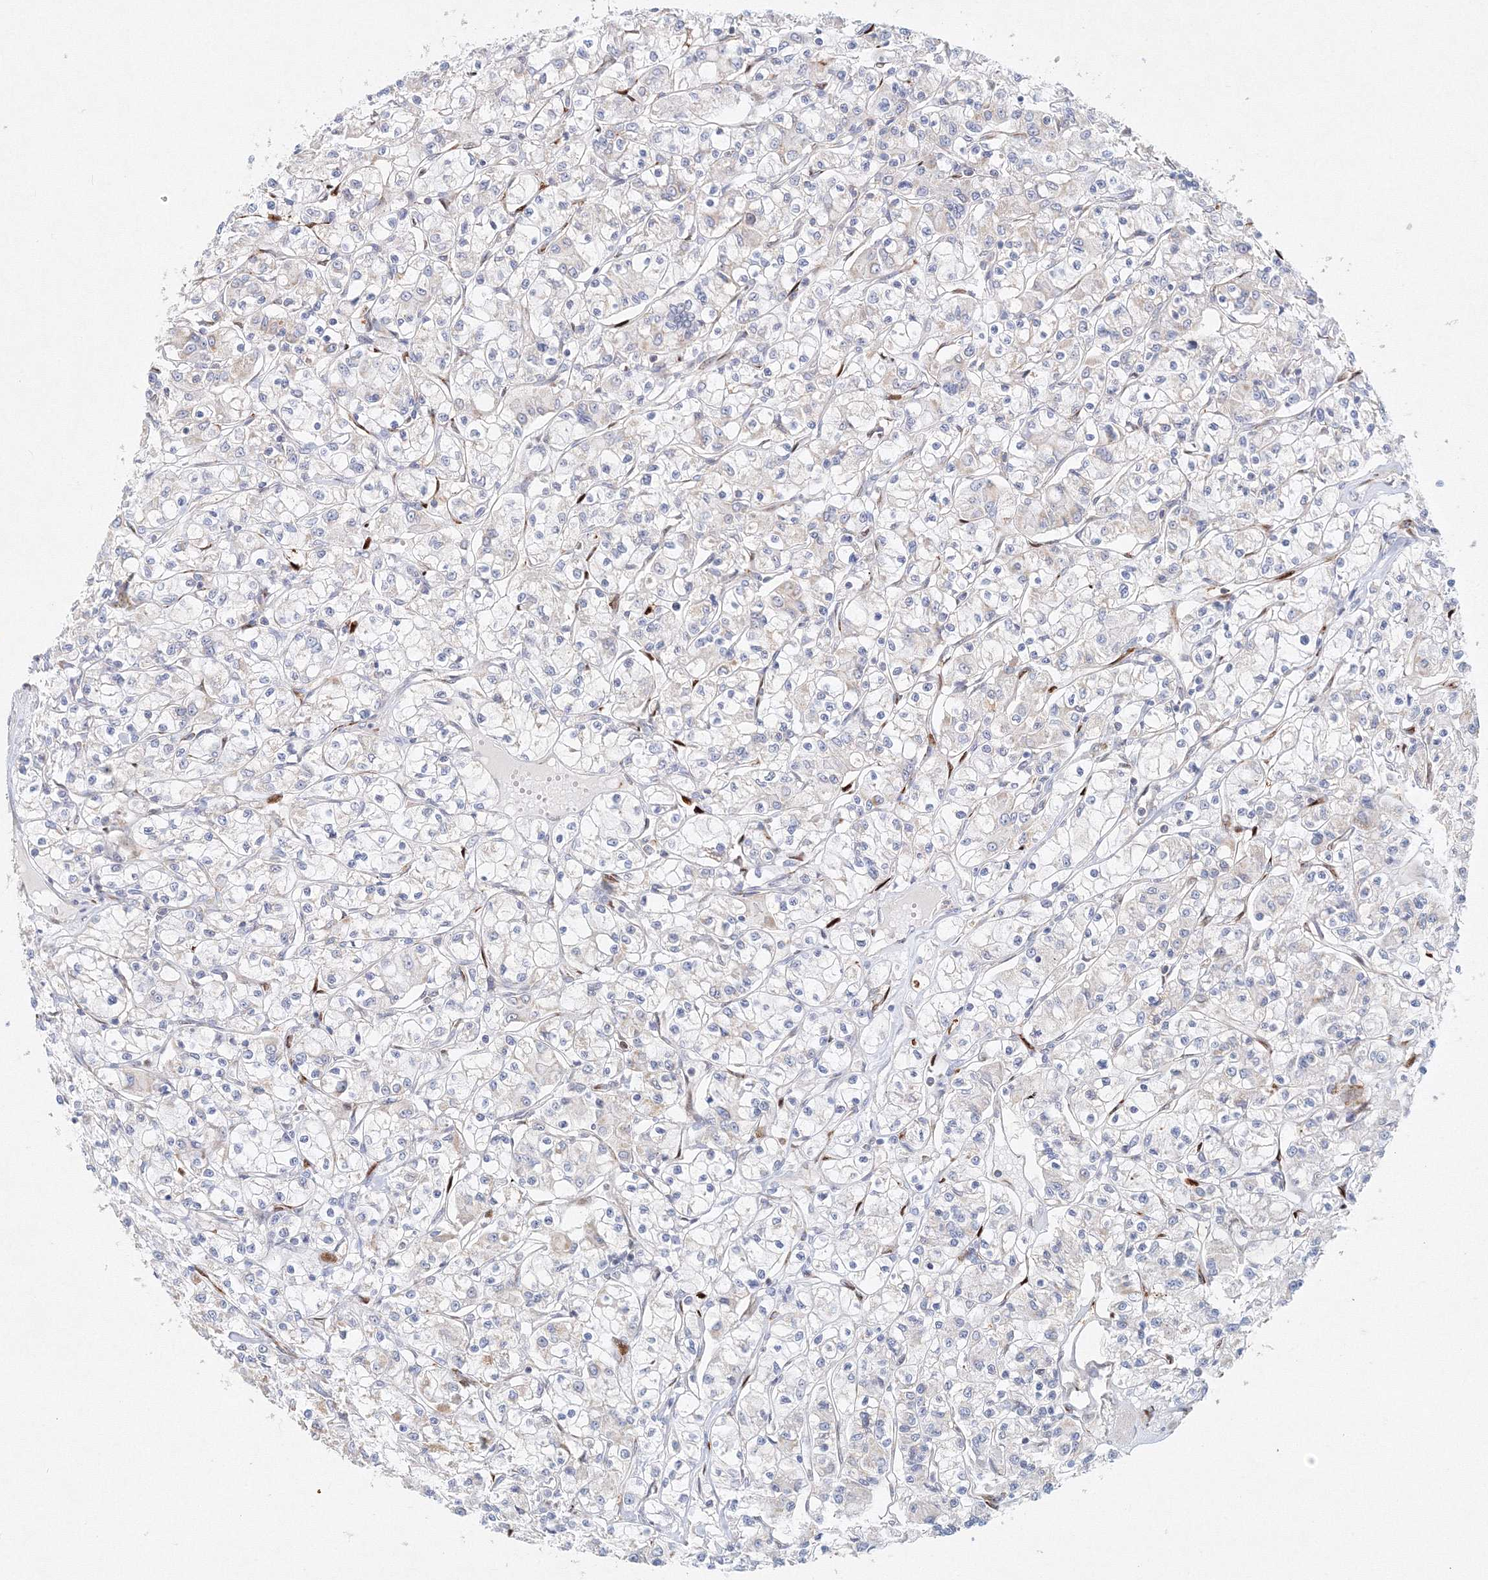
{"staining": {"intensity": "negative", "quantity": "none", "location": "none"}, "tissue": "renal cancer", "cell_type": "Tumor cells", "image_type": "cancer", "snomed": [{"axis": "morphology", "description": "Adenocarcinoma, NOS"}, {"axis": "topography", "description": "Kidney"}], "caption": "This image is of renal adenocarcinoma stained with IHC to label a protein in brown with the nuclei are counter-stained blue. There is no positivity in tumor cells. (Stains: DAB (3,3'-diaminobenzidine) immunohistochemistry (IHC) with hematoxylin counter stain, Microscopy: brightfield microscopy at high magnification).", "gene": "DNAH1", "patient": {"sex": "female", "age": 59}}